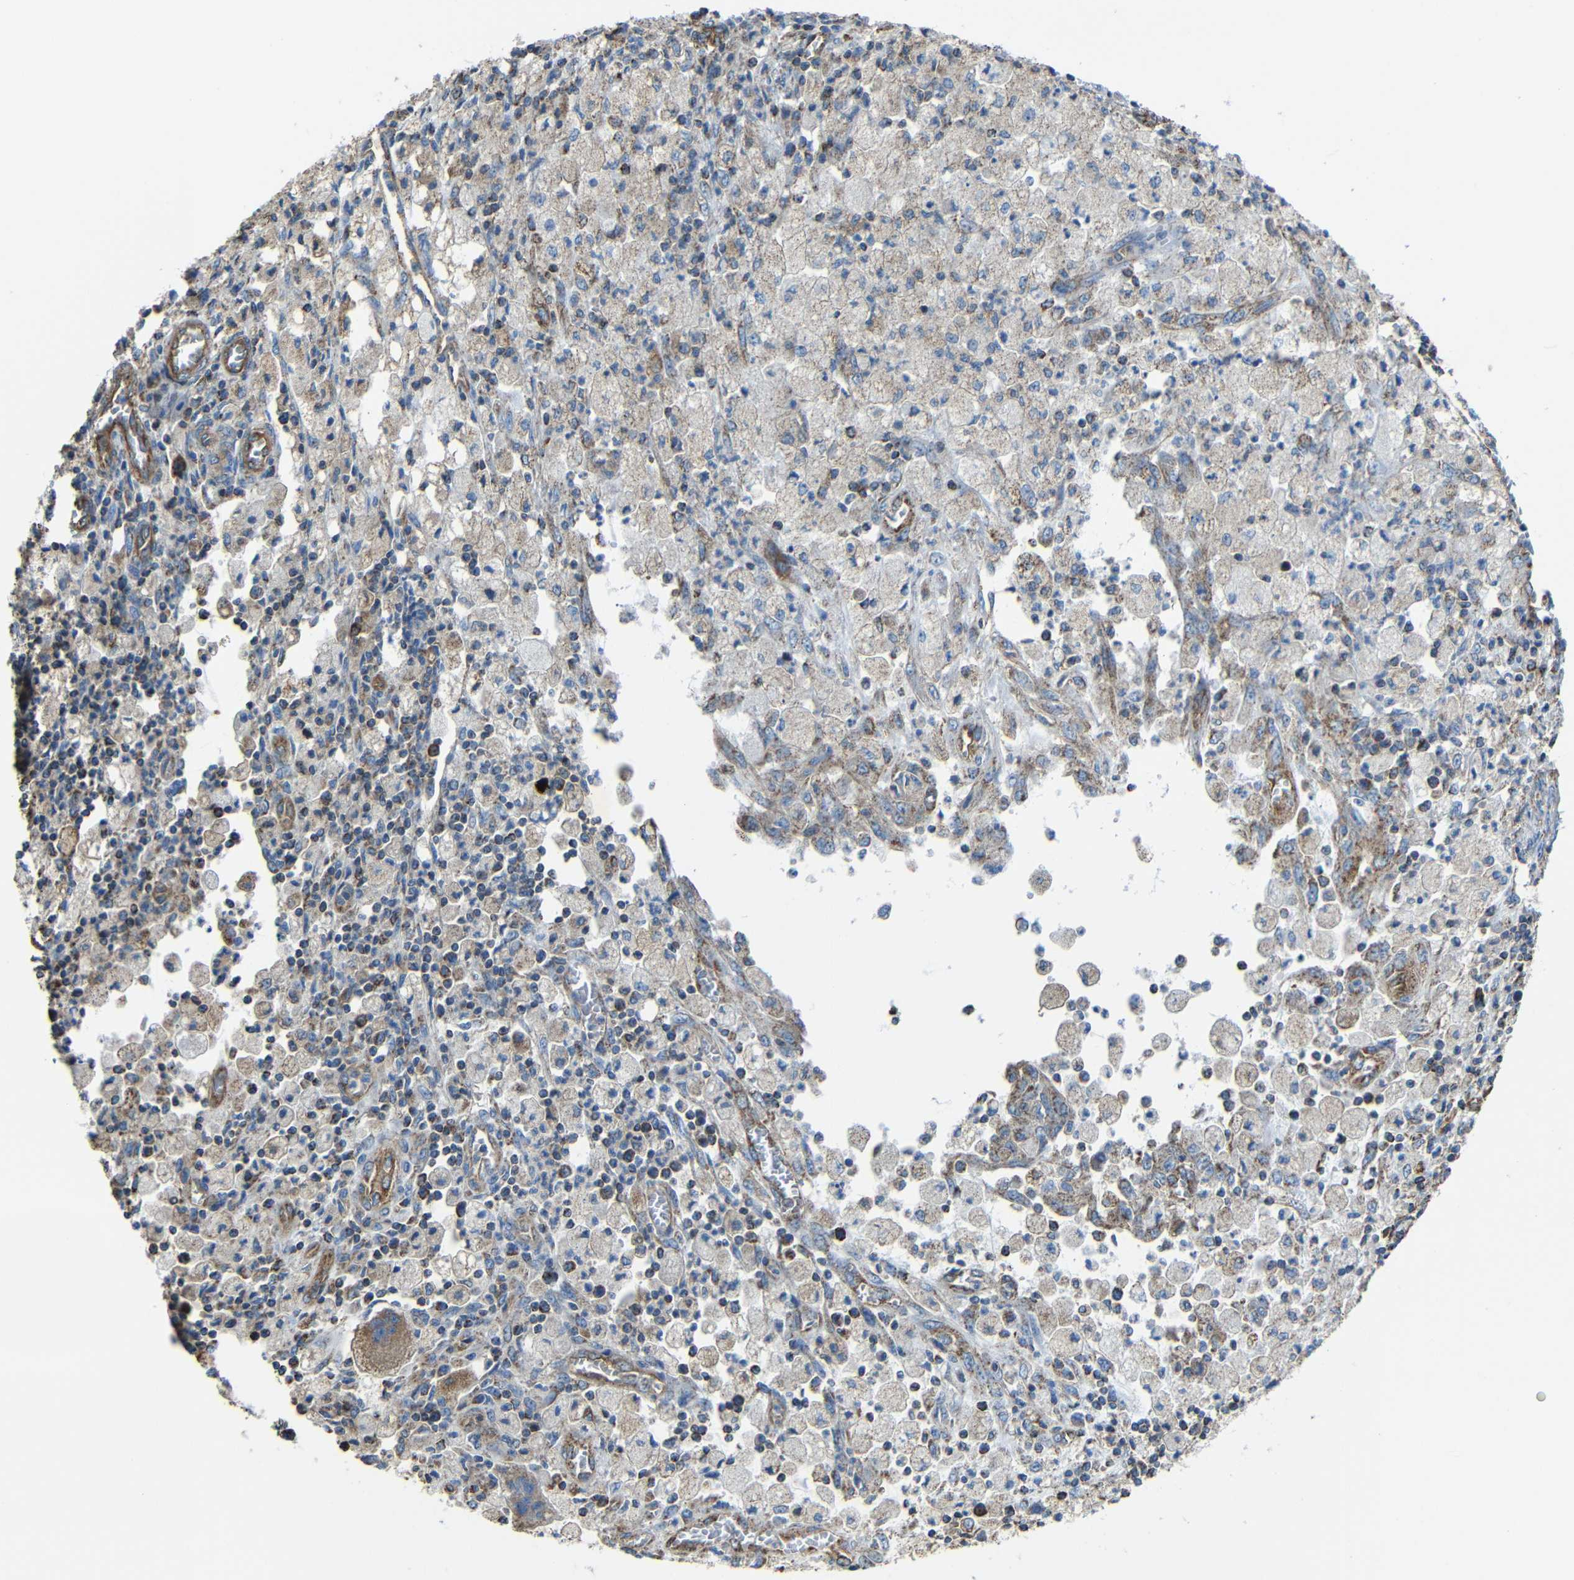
{"staining": {"intensity": "weak", "quantity": ">75%", "location": "cytoplasmic/membranous"}, "tissue": "cervical cancer", "cell_type": "Tumor cells", "image_type": "cancer", "snomed": [{"axis": "morphology", "description": "Normal tissue, NOS"}, {"axis": "morphology", "description": "Adenocarcinoma, NOS"}, {"axis": "topography", "description": "Cervix"}, {"axis": "topography", "description": "Endometrium"}], "caption": "Brown immunohistochemical staining in cervical cancer (adenocarcinoma) displays weak cytoplasmic/membranous expression in approximately >75% of tumor cells.", "gene": "INTS6L", "patient": {"sex": "female", "age": 86}}